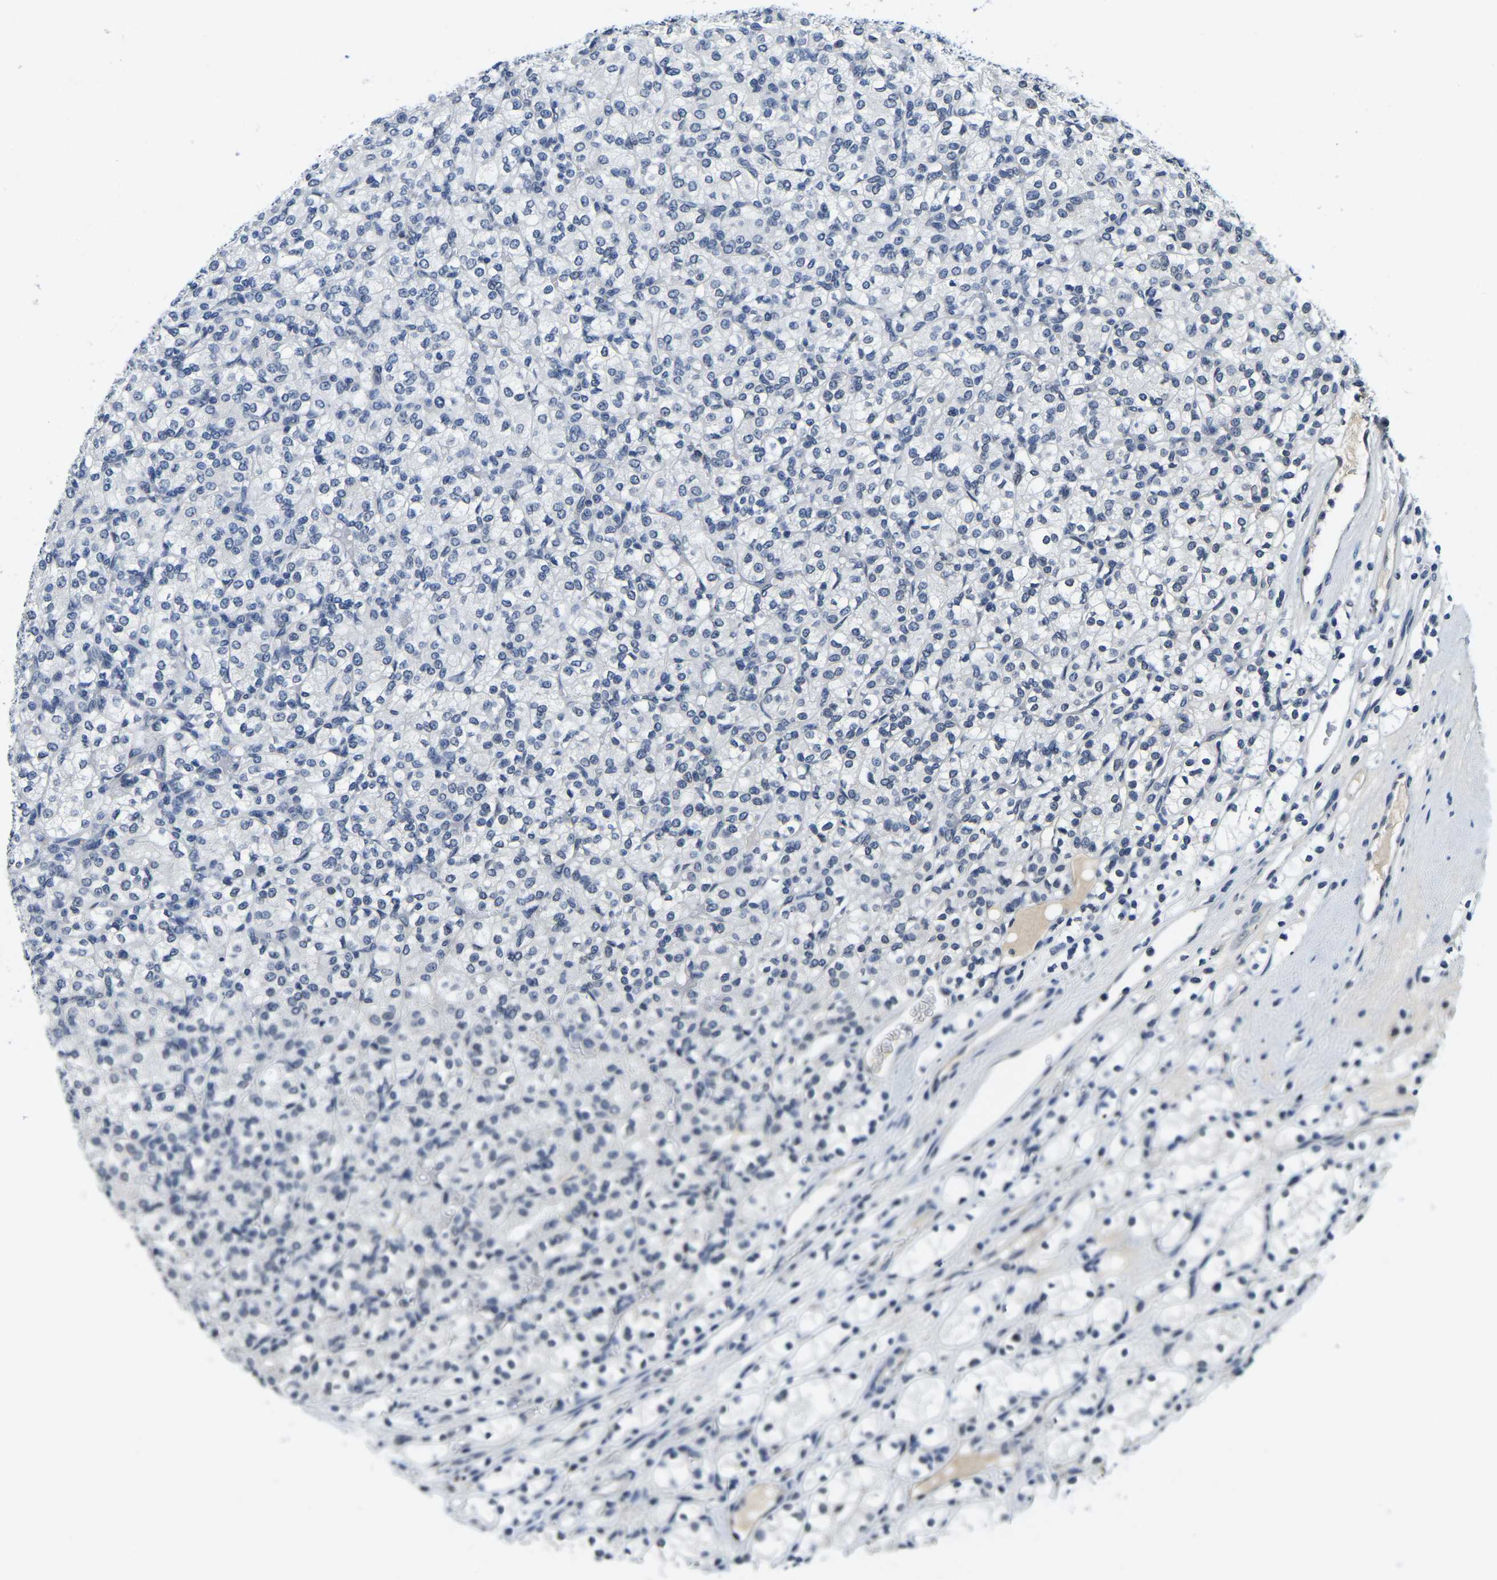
{"staining": {"intensity": "negative", "quantity": "none", "location": "none"}, "tissue": "renal cancer", "cell_type": "Tumor cells", "image_type": "cancer", "snomed": [{"axis": "morphology", "description": "Adenocarcinoma, NOS"}, {"axis": "topography", "description": "Kidney"}], "caption": "Renal cancer (adenocarcinoma) was stained to show a protein in brown. There is no significant expression in tumor cells. Brightfield microscopy of IHC stained with DAB (brown) and hematoxylin (blue), captured at high magnification.", "gene": "RANBP2", "patient": {"sex": "male", "age": 77}}